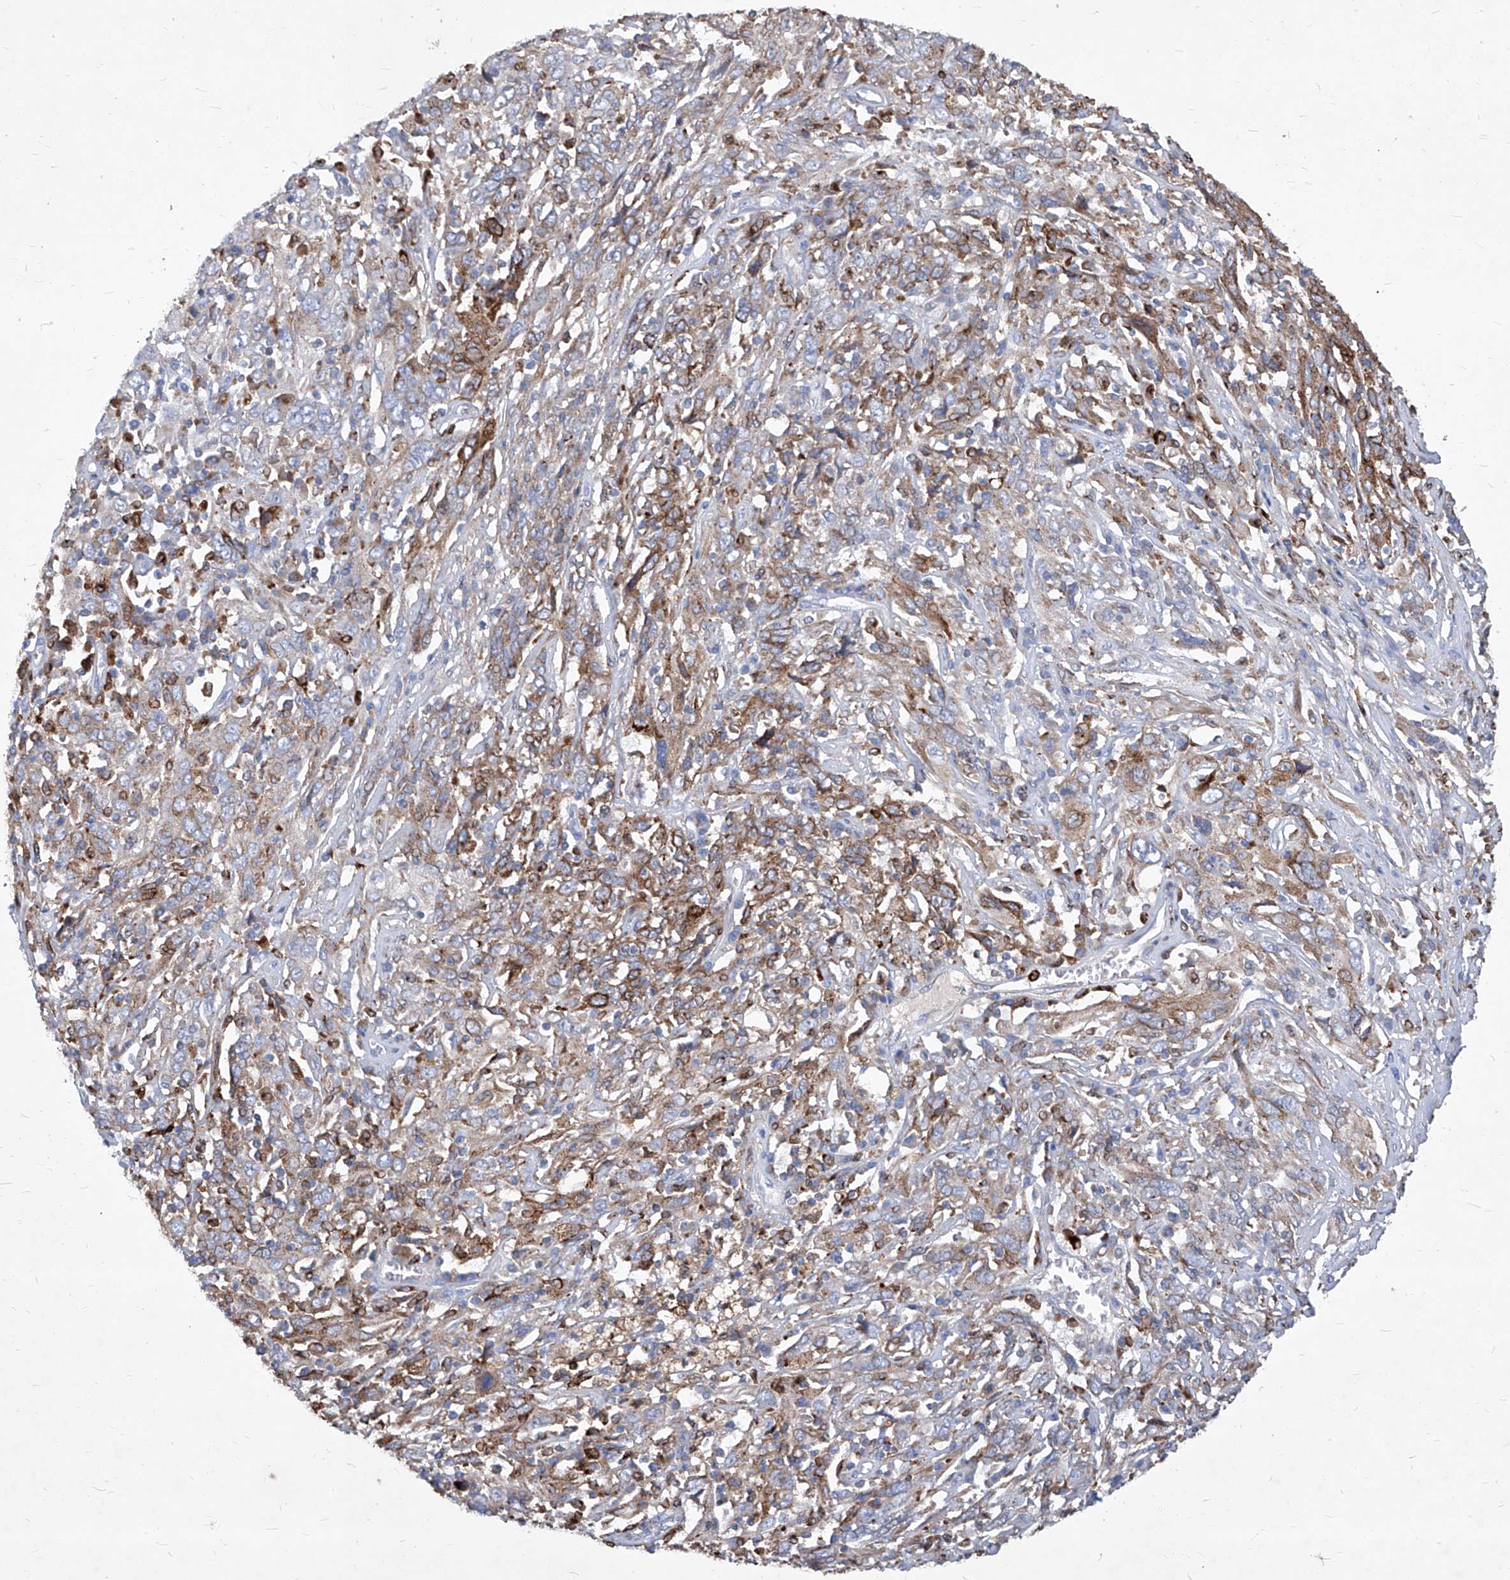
{"staining": {"intensity": "weak", "quantity": ">75%", "location": "cytoplasmic/membranous"}, "tissue": "cervical cancer", "cell_type": "Tumor cells", "image_type": "cancer", "snomed": [{"axis": "morphology", "description": "Squamous cell carcinoma, NOS"}, {"axis": "topography", "description": "Cervix"}], "caption": "Protein staining of cervical cancer tissue reveals weak cytoplasmic/membranous staining in approximately >75% of tumor cells.", "gene": "UBOX5", "patient": {"sex": "female", "age": 46}}